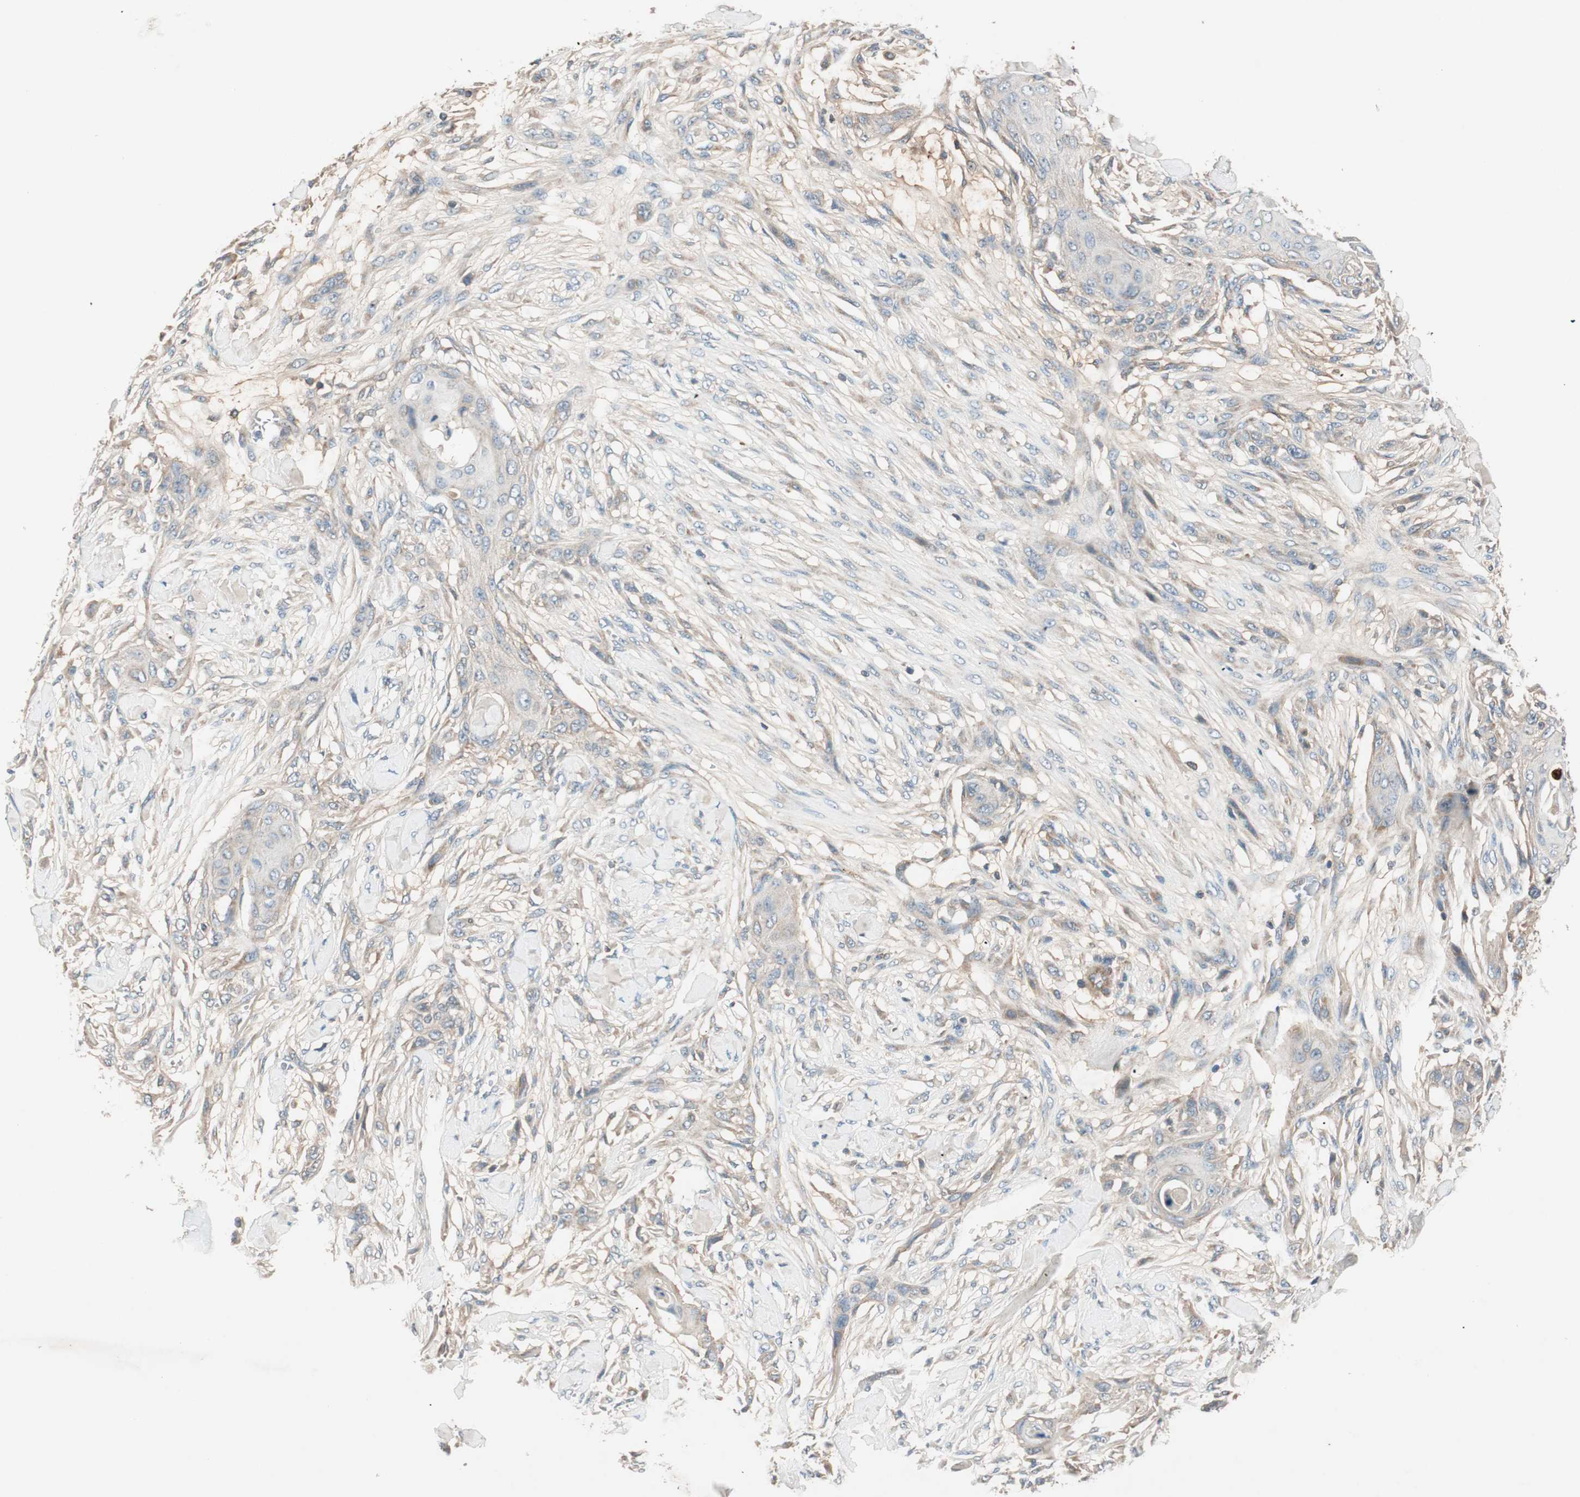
{"staining": {"intensity": "weak", "quantity": "<25%", "location": "cytoplasmic/membranous"}, "tissue": "skin cancer", "cell_type": "Tumor cells", "image_type": "cancer", "snomed": [{"axis": "morphology", "description": "Squamous cell carcinoma, NOS"}, {"axis": "topography", "description": "Skin"}], "caption": "The histopathology image exhibits no significant staining in tumor cells of skin cancer (squamous cell carcinoma).", "gene": "HPN", "patient": {"sex": "female", "age": 59}}